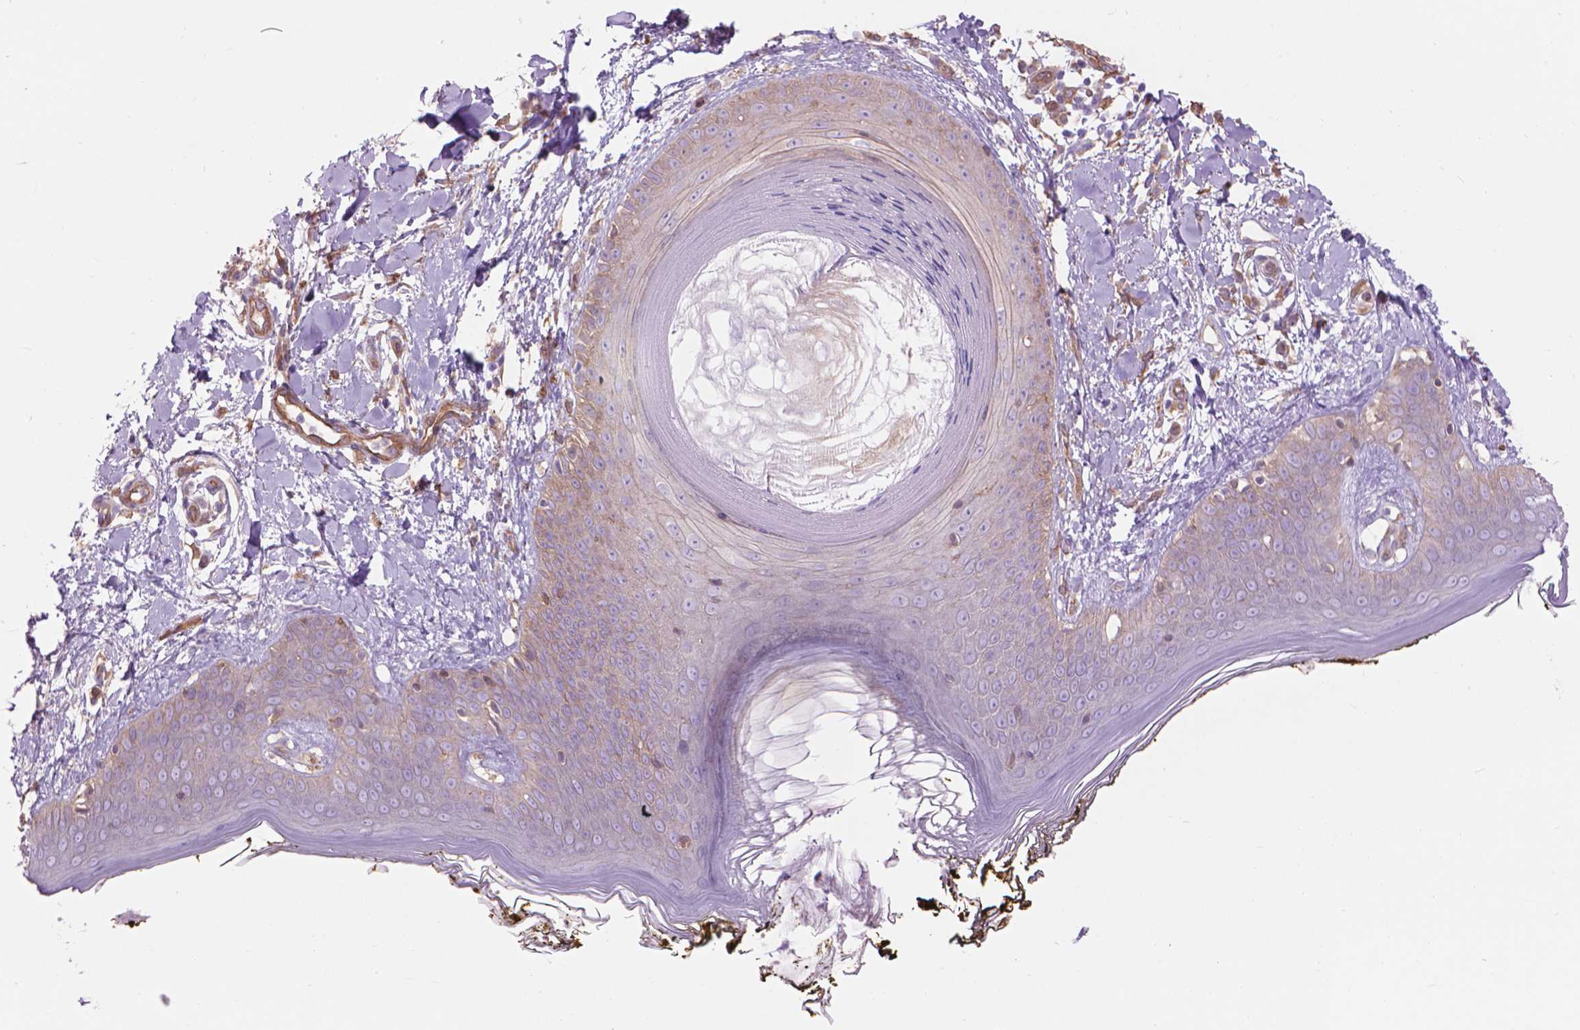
{"staining": {"intensity": "weak", "quantity": ">75%", "location": "cytoplasmic/membranous"}, "tissue": "skin", "cell_type": "Fibroblasts", "image_type": "normal", "snomed": [{"axis": "morphology", "description": "Normal tissue, NOS"}, {"axis": "topography", "description": "Skin"}], "caption": "Unremarkable skin demonstrates weak cytoplasmic/membranous expression in approximately >75% of fibroblasts.", "gene": "CORO1B", "patient": {"sex": "female", "age": 34}}